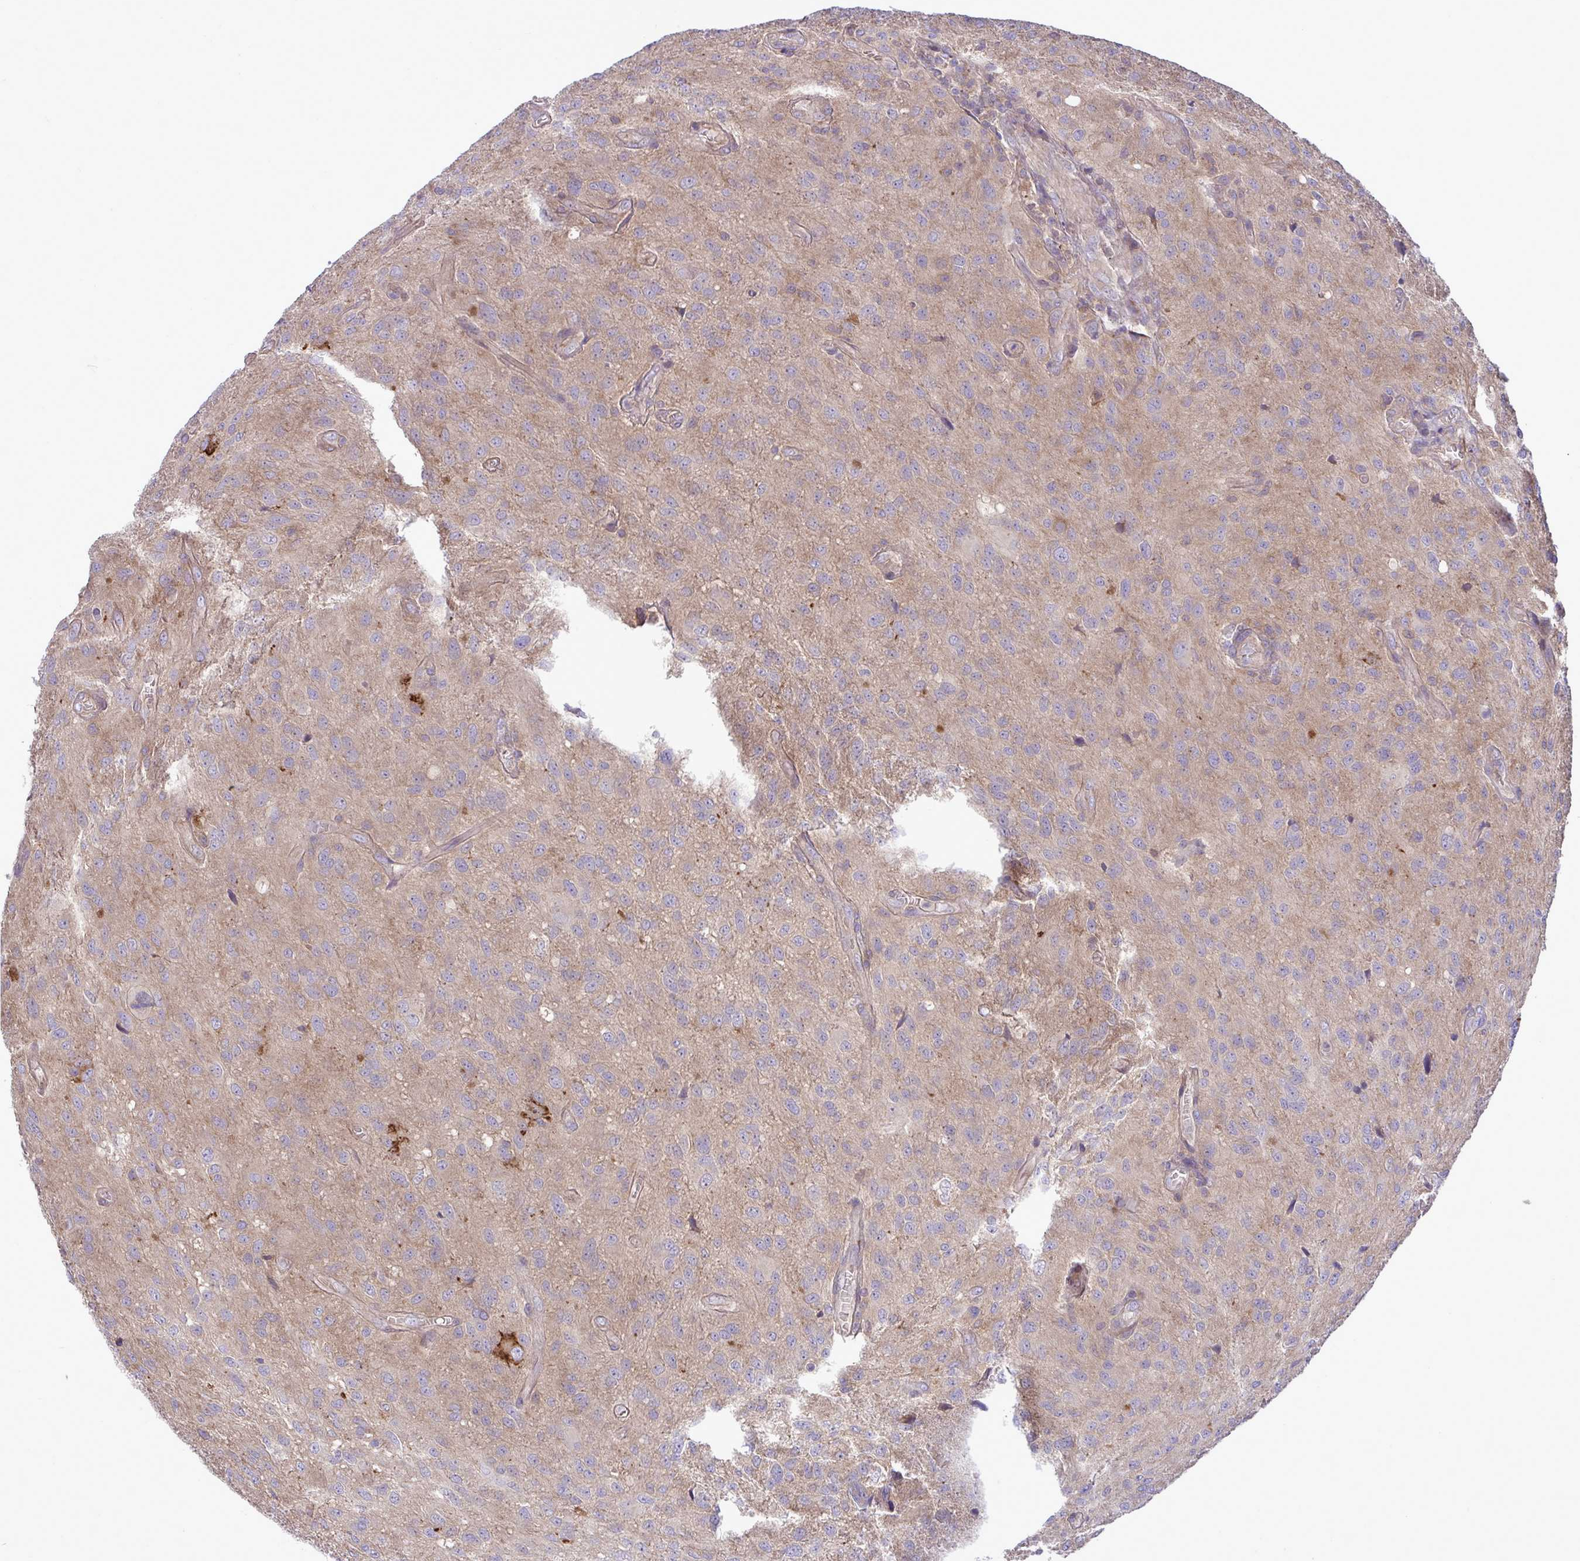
{"staining": {"intensity": "negative", "quantity": "none", "location": "none"}, "tissue": "glioma", "cell_type": "Tumor cells", "image_type": "cancer", "snomed": [{"axis": "morphology", "description": "Glioma, malignant, Low grade"}, {"axis": "topography", "description": "Brain"}], "caption": "This micrograph is of glioma stained with immunohistochemistry (IHC) to label a protein in brown with the nuclei are counter-stained blue. There is no expression in tumor cells.", "gene": "GRB14", "patient": {"sex": "male", "age": 66}}